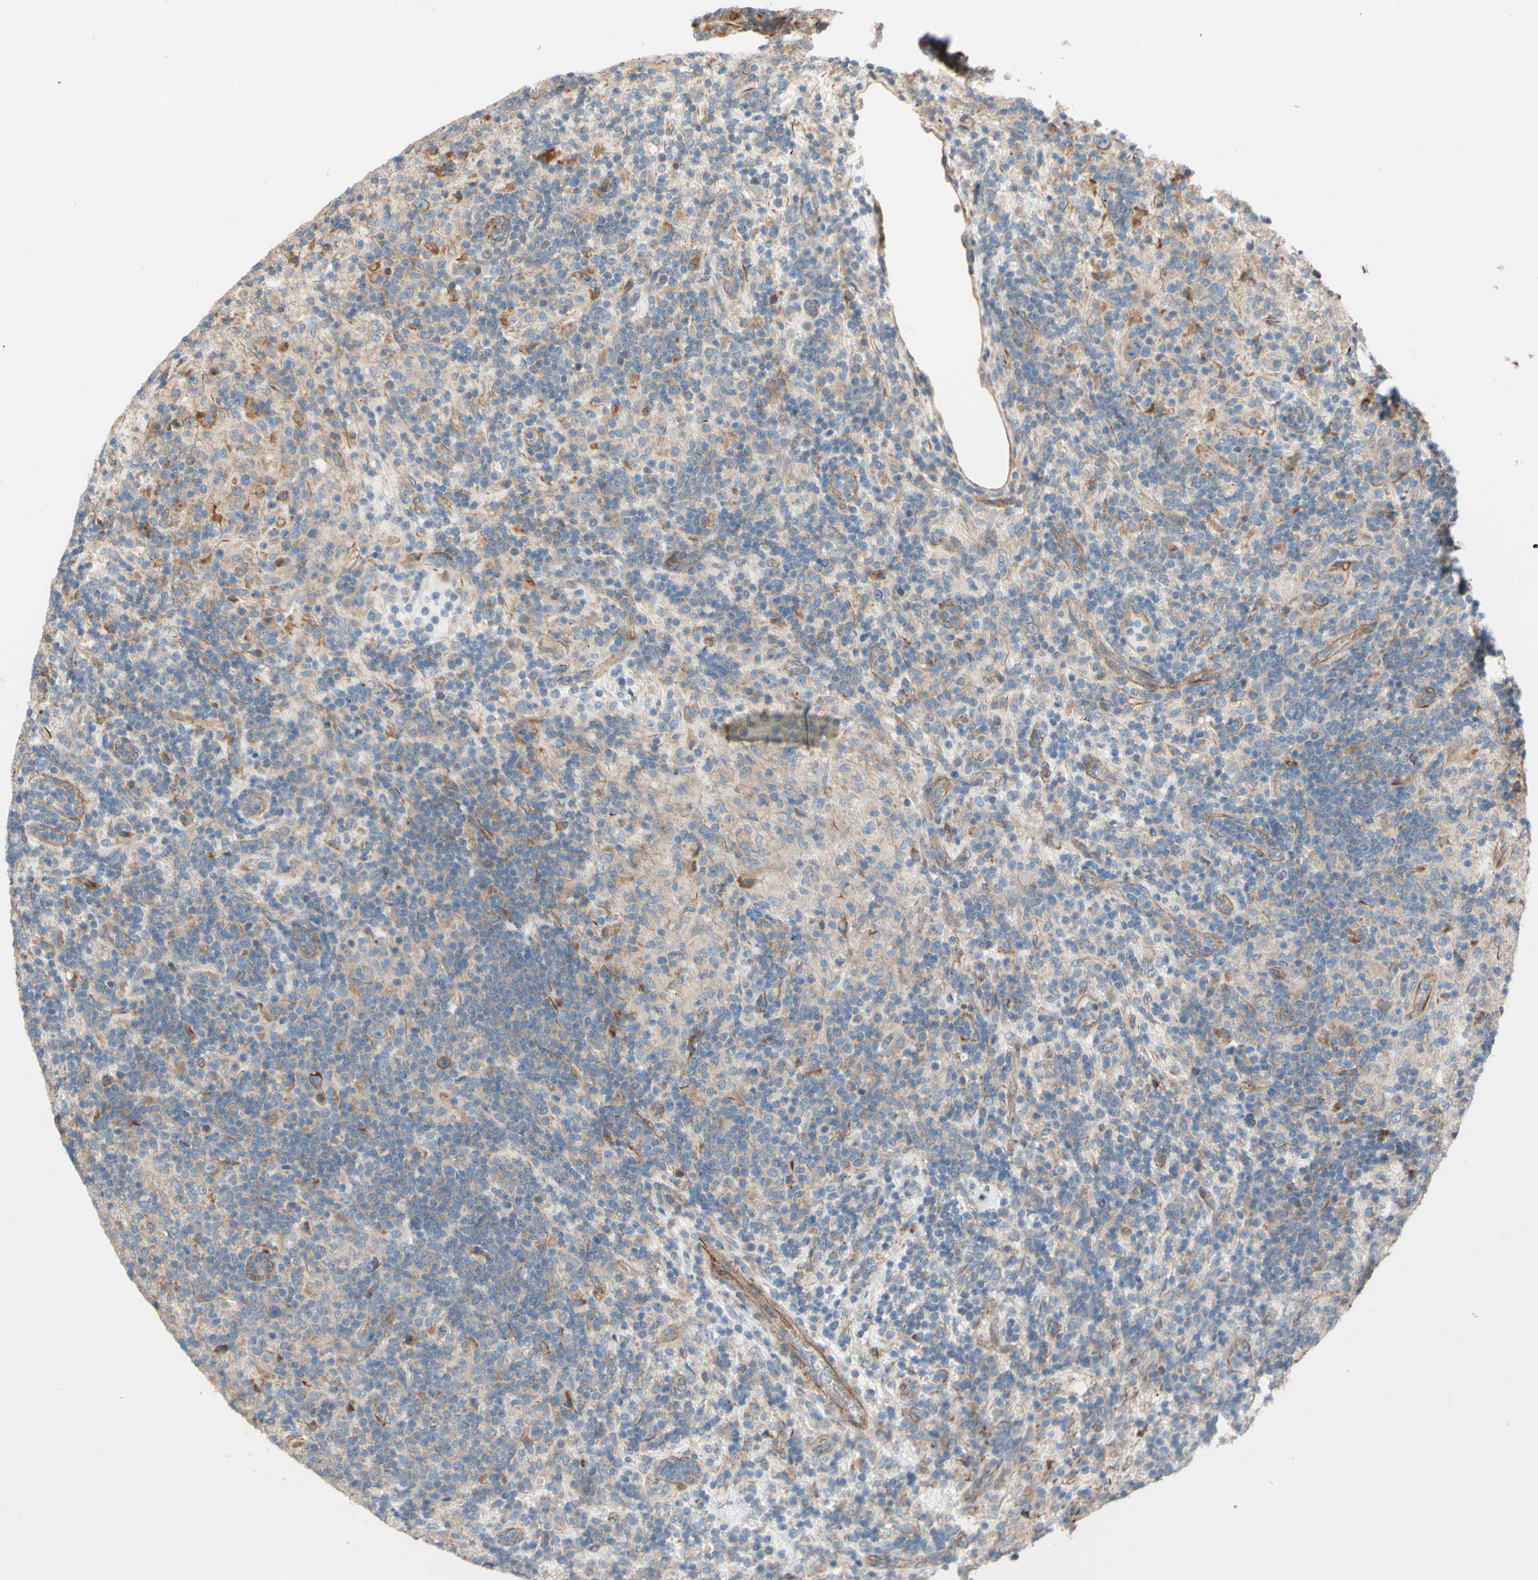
{"staining": {"intensity": "moderate", "quantity": ">75%", "location": "cytoplasmic/membranous"}, "tissue": "lymphoma", "cell_type": "Tumor cells", "image_type": "cancer", "snomed": [{"axis": "morphology", "description": "Hodgkin's disease, NOS"}, {"axis": "topography", "description": "Lymph node"}], "caption": "DAB (3,3'-diaminobenzidine) immunohistochemical staining of lymphoma displays moderate cytoplasmic/membranous protein staining in about >75% of tumor cells. The staining was performed using DAB (3,3'-diaminobenzidine) to visualize the protein expression in brown, while the nuclei were stained in blue with hematoxylin (Magnification: 20x).", "gene": "C1orf43", "patient": {"sex": "male", "age": 70}}